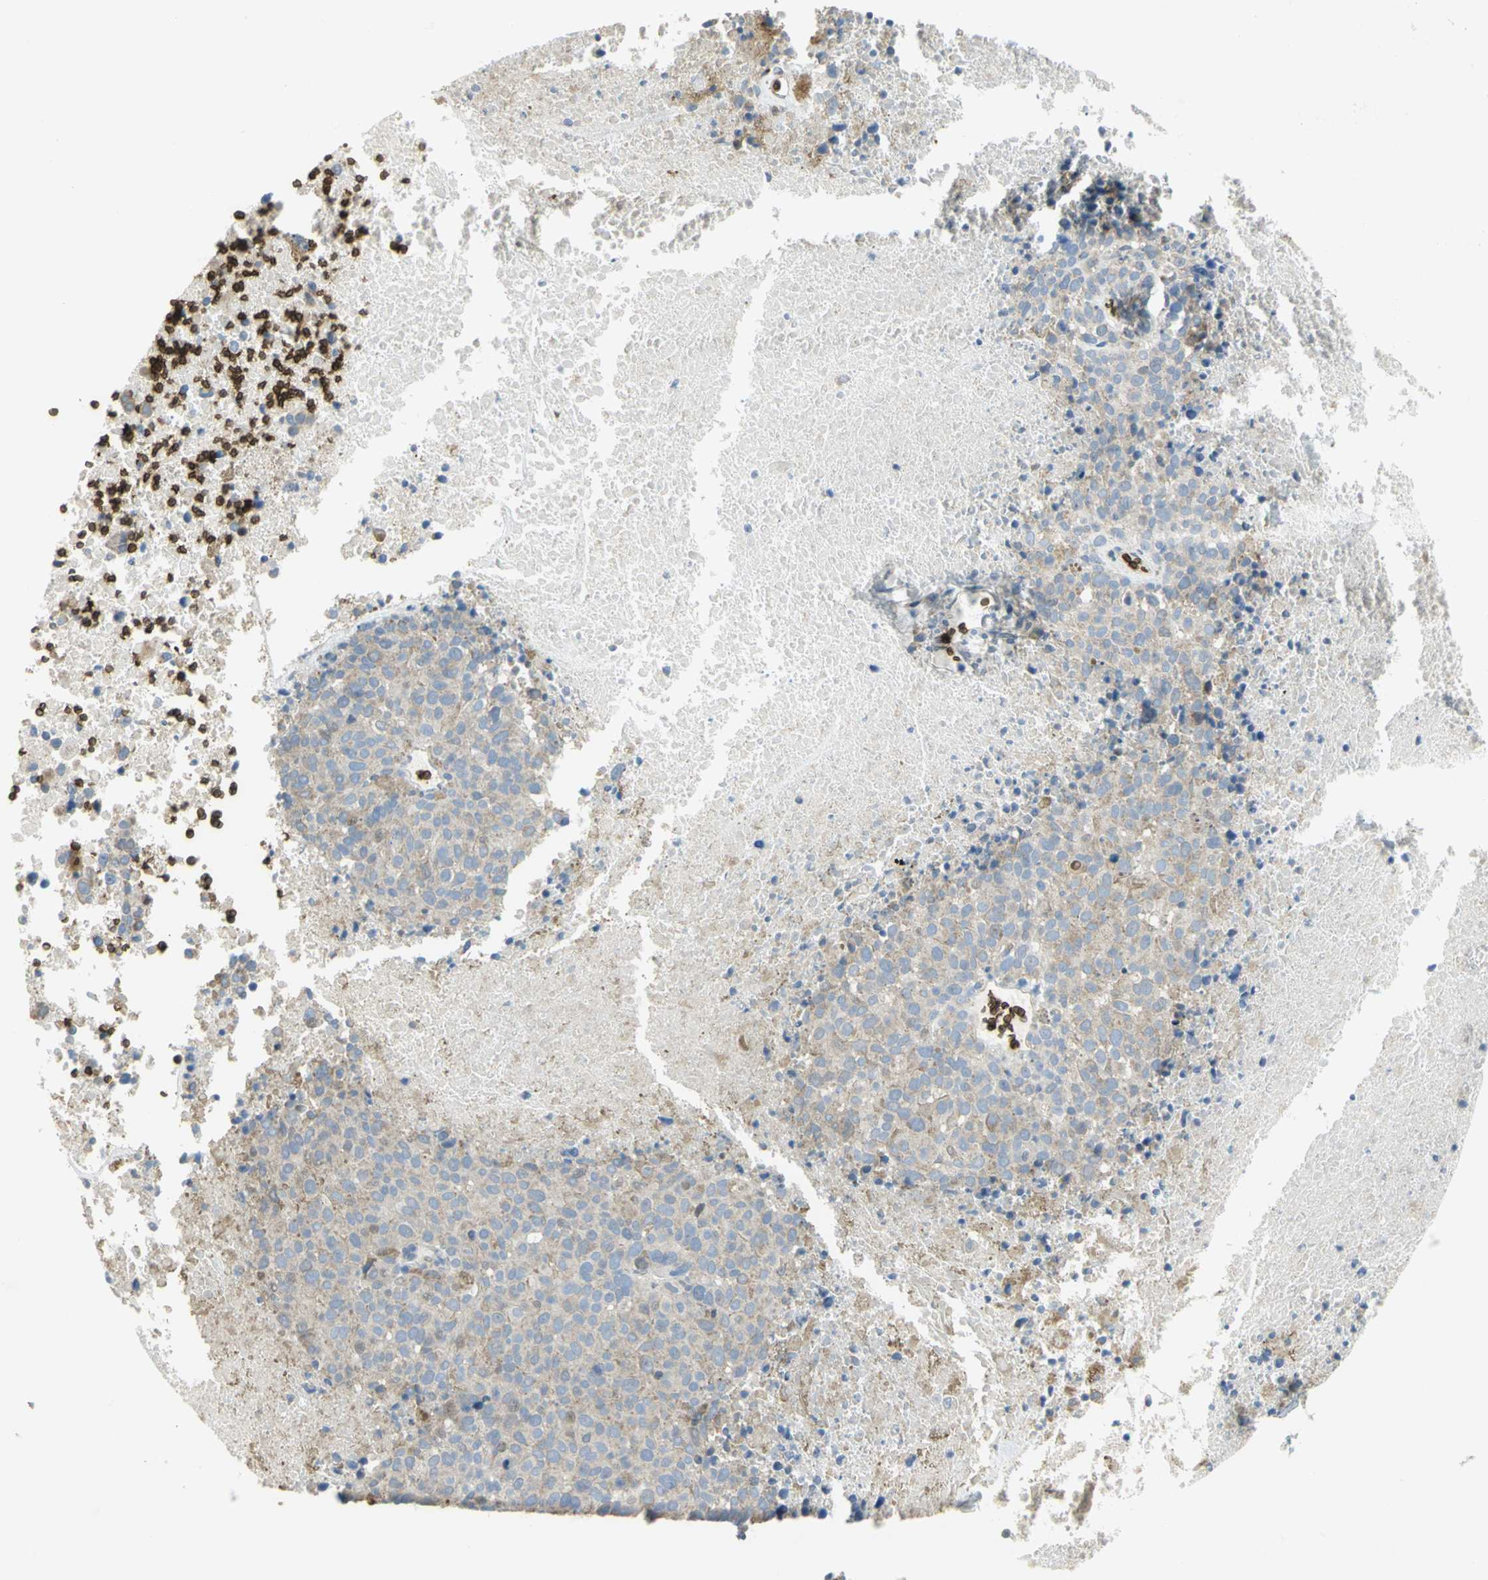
{"staining": {"intensity": "negative", "quantity": "none", "location": "none"}, "tissue": "melanoma", "cell_type": "Tumor cells", "image_type": "cancer", "snomed": [{"axis": "morphology", "description": "Malignant melanoma, Metastatic site"}, {"axis": "topography", "description": "Cerebral cortex"}], "caption": "A photomicrograph of melanoma stained for a protein demonstrates no brown staining in tumor cells.", "gene": "ANK1", "patient": {"sex": "female", "age": 52}}